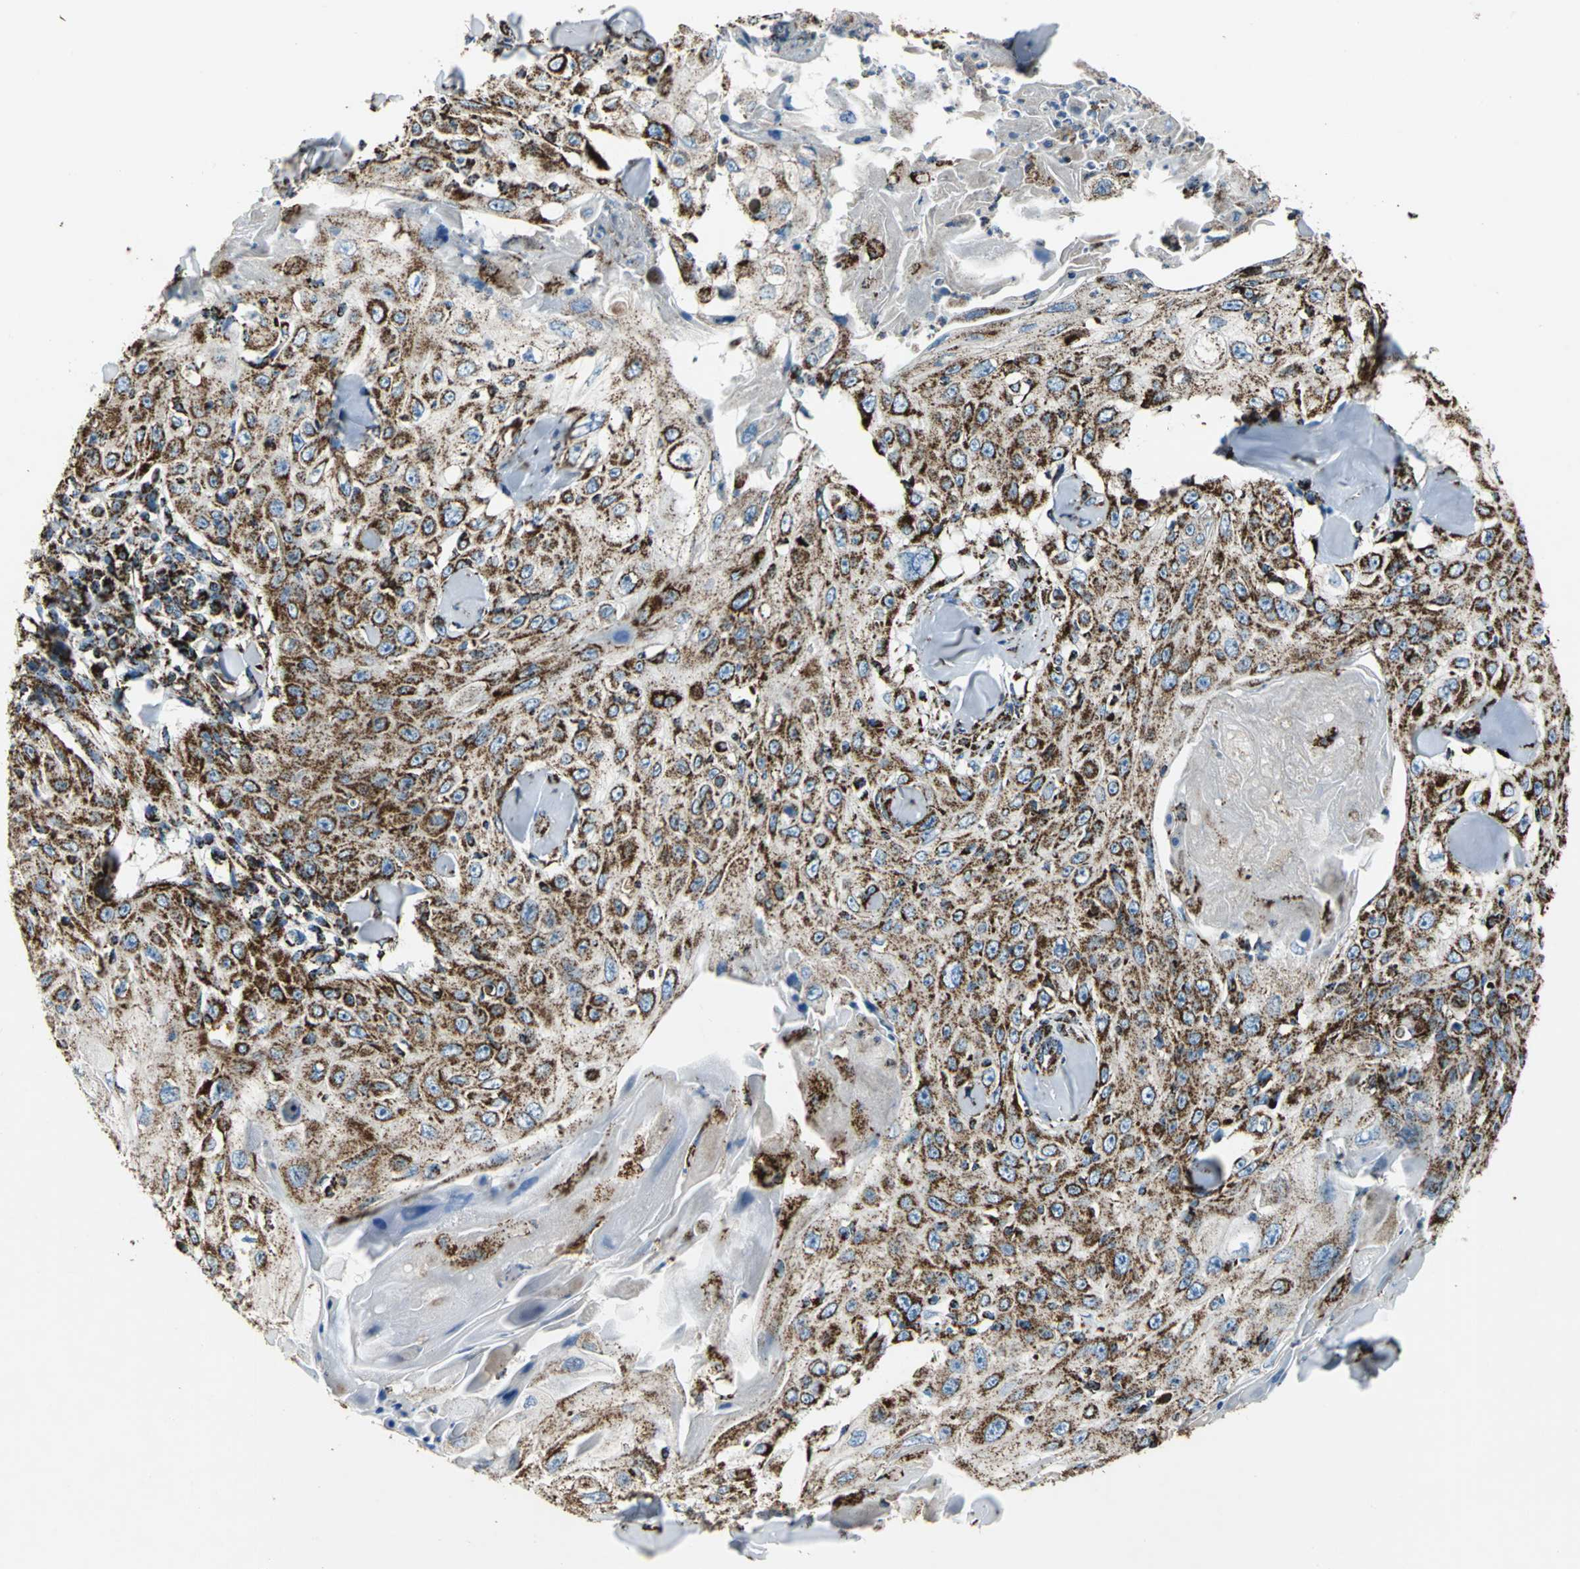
{"staining": {"intensity": "strong", "quantity": ">75%", "location": "cytoplasmic/membranous"}, "tissue": "skin cancer", "cell_type": "Tumor cells", "image_type": "cancer", "snomed": [{"axis": "morphology", "description": "Squamous cell carcinoma, NOS"}, {"axis": "topography", "description": "Skin"}], "caption": "High-power microscopy captured an immunohistochemistry image of skin cancer (squamous cell carcinoma), revealing strong cytoplasmic/membranous staining in approximately >75% of tumor cells.", "gene": "ECH1", "patient": {"sex": "male", "age": 86}}